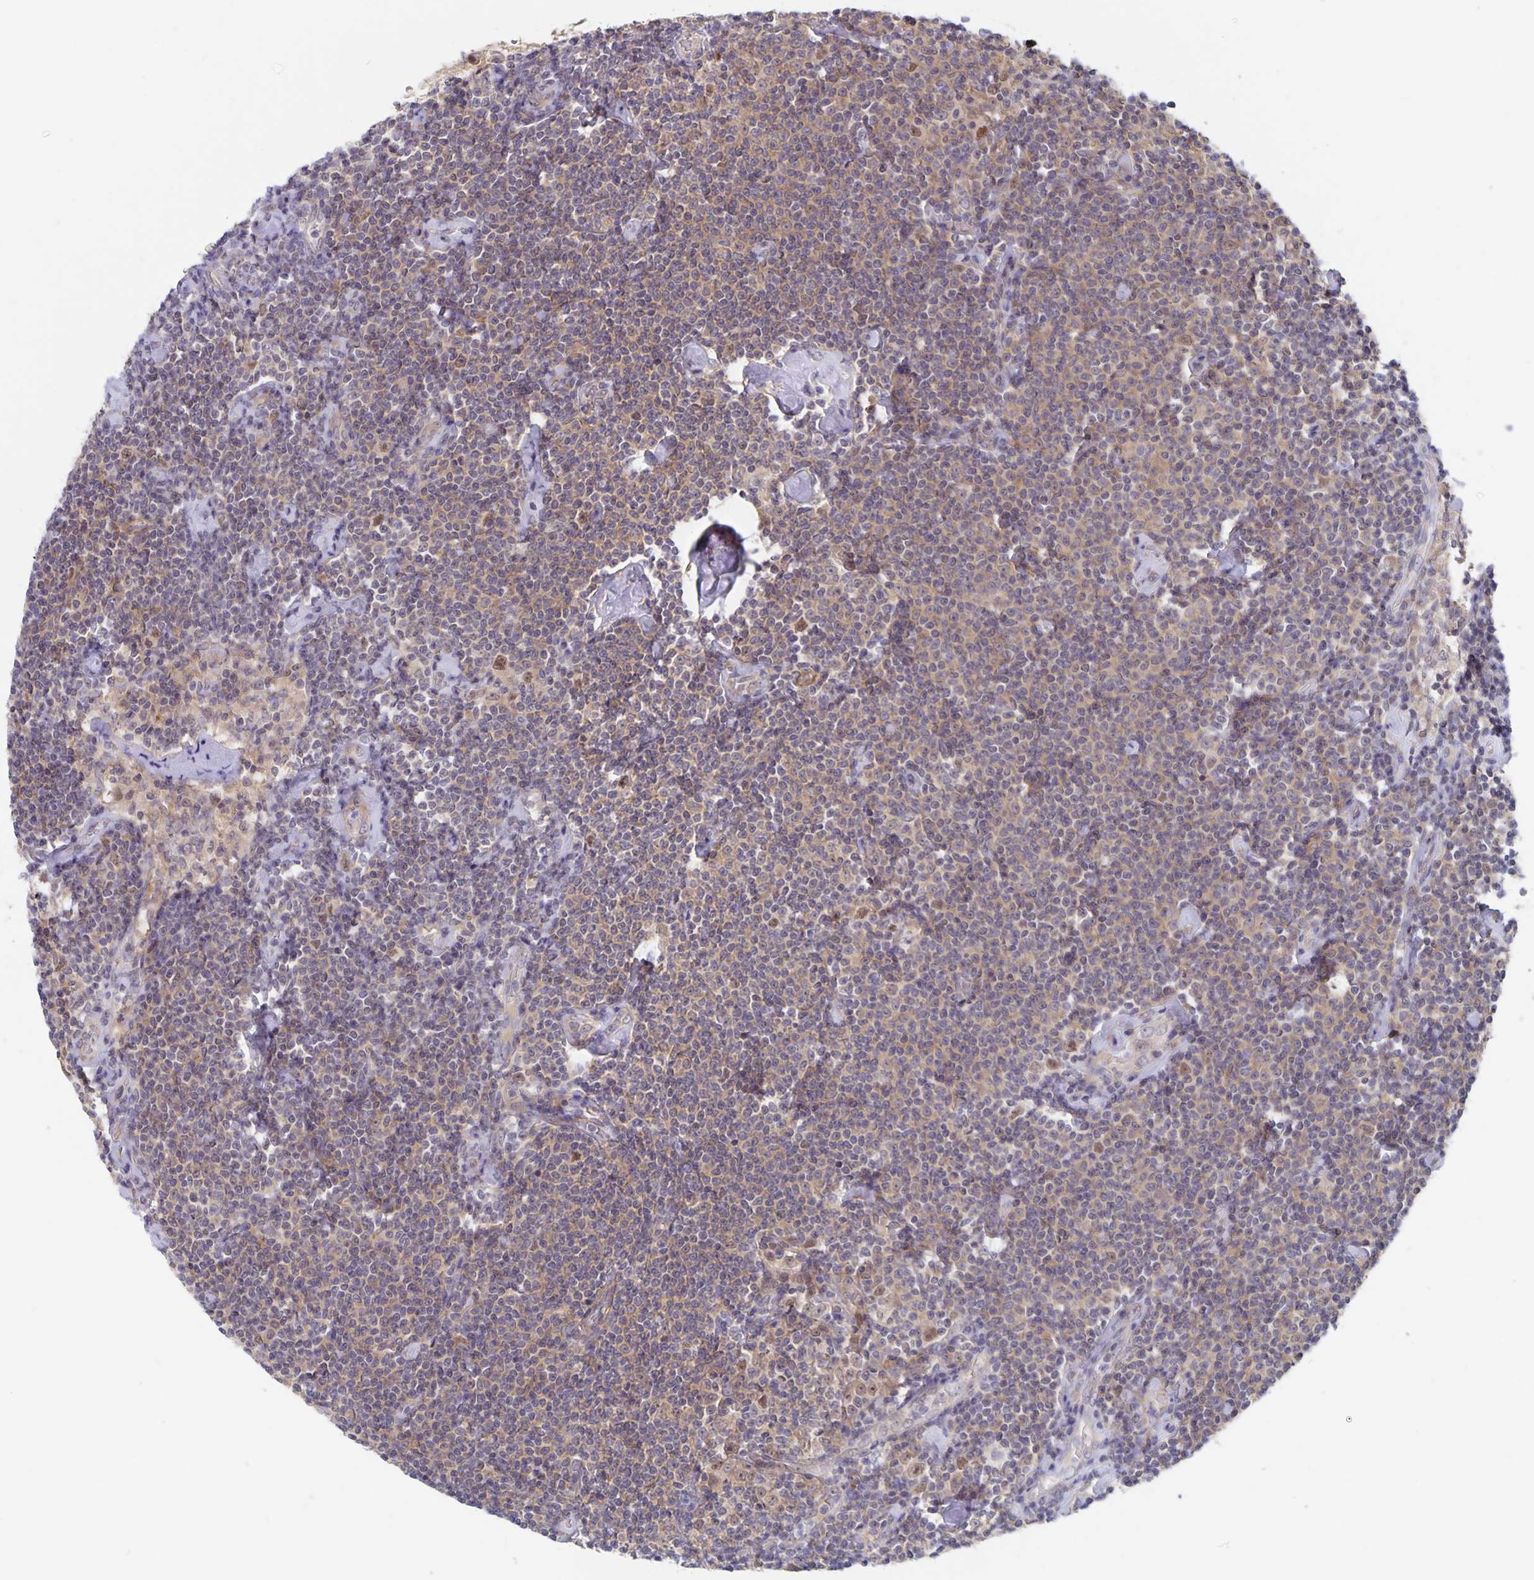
{"staining": {"intensity": "weak", "quantity": "<25%", "location": "cytoplasmic/membranous"}, "tissue": "lymphoma", "cell_type": "Tumor cells", "image_type": "cancer", "snomed": [{"axis": "morphology", "description": "Malignant lymphoma, non-Hodgkin's type, Low grade"}, {"axis": "topography", "description": "Lymph node"}], "caption": "Immunohistochemistry of human low-grade malignant lymphoma, non-Hodgkin's type reveals no staining in tumor cells. The staining was performed using DAB (3,3'-diaminobenzidine) to visualize the protein expression in brown, while the nuclei were stained in blue with hematoxylin (Magnification: 20x).", "gene": "BAG6", "patient": {"sex": "male", "age": 81}}